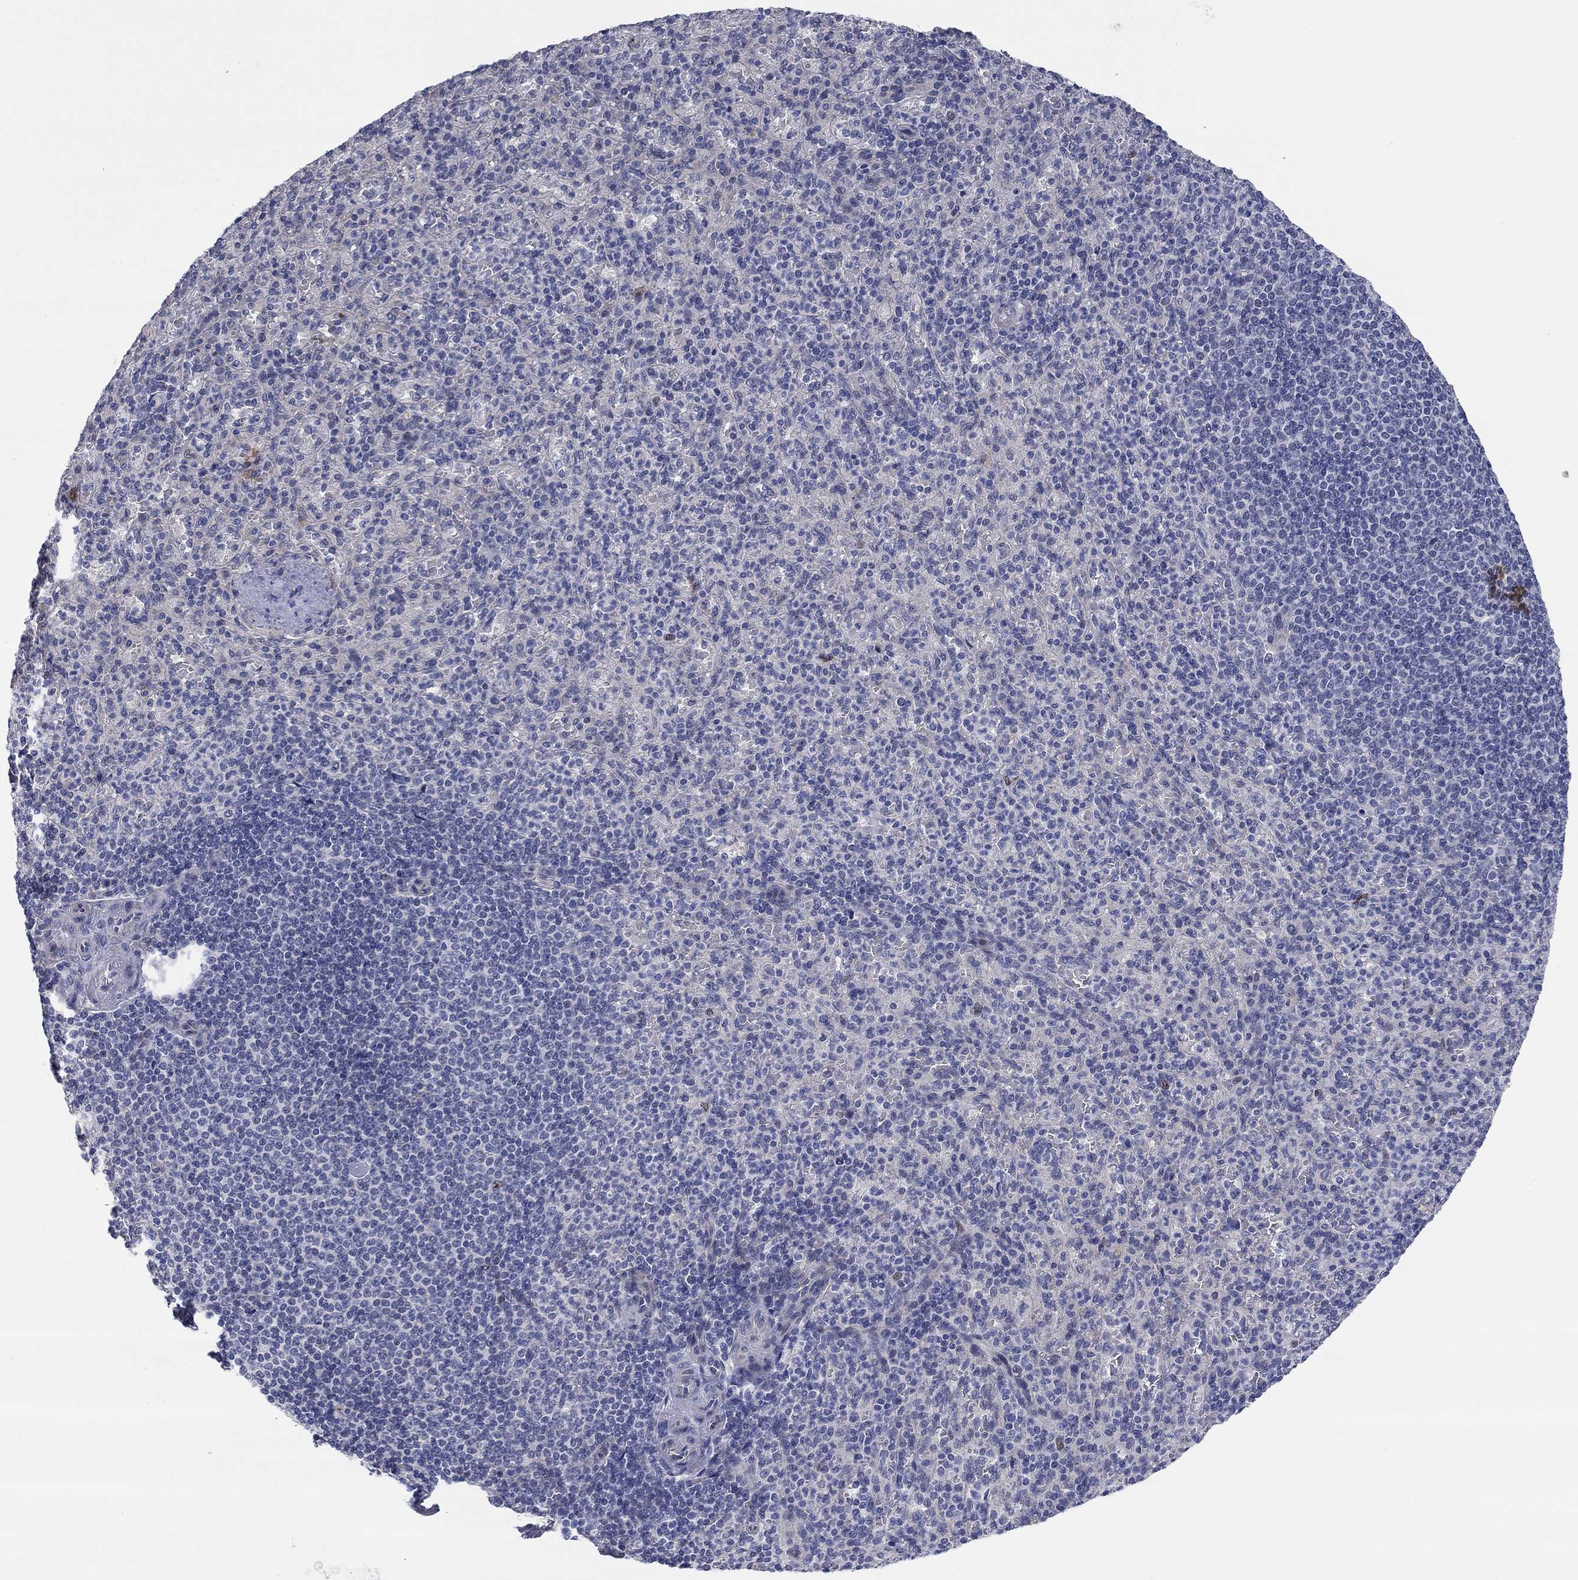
{"staining": {"intensity": "moderate", "quantity": "<25%", "location": "cytoplasmic/membranous"}, "tissue": "spleen", "cell_type": "Cells in red pulp", "image_type": "normal", "snomed": [{"axis": "morphology", "description": "Normal tissue, NOS"}, {"axis": "topography", "description": "Spleen"}], "caption": "Brown immunohistochemical staining in benign human spleen reveals moderate cytoplasmic/membranous positivity in approximately <25% of cells in red pulp.", "gene": "PRC1", "patient": {"sex": "female", "age": 74}}